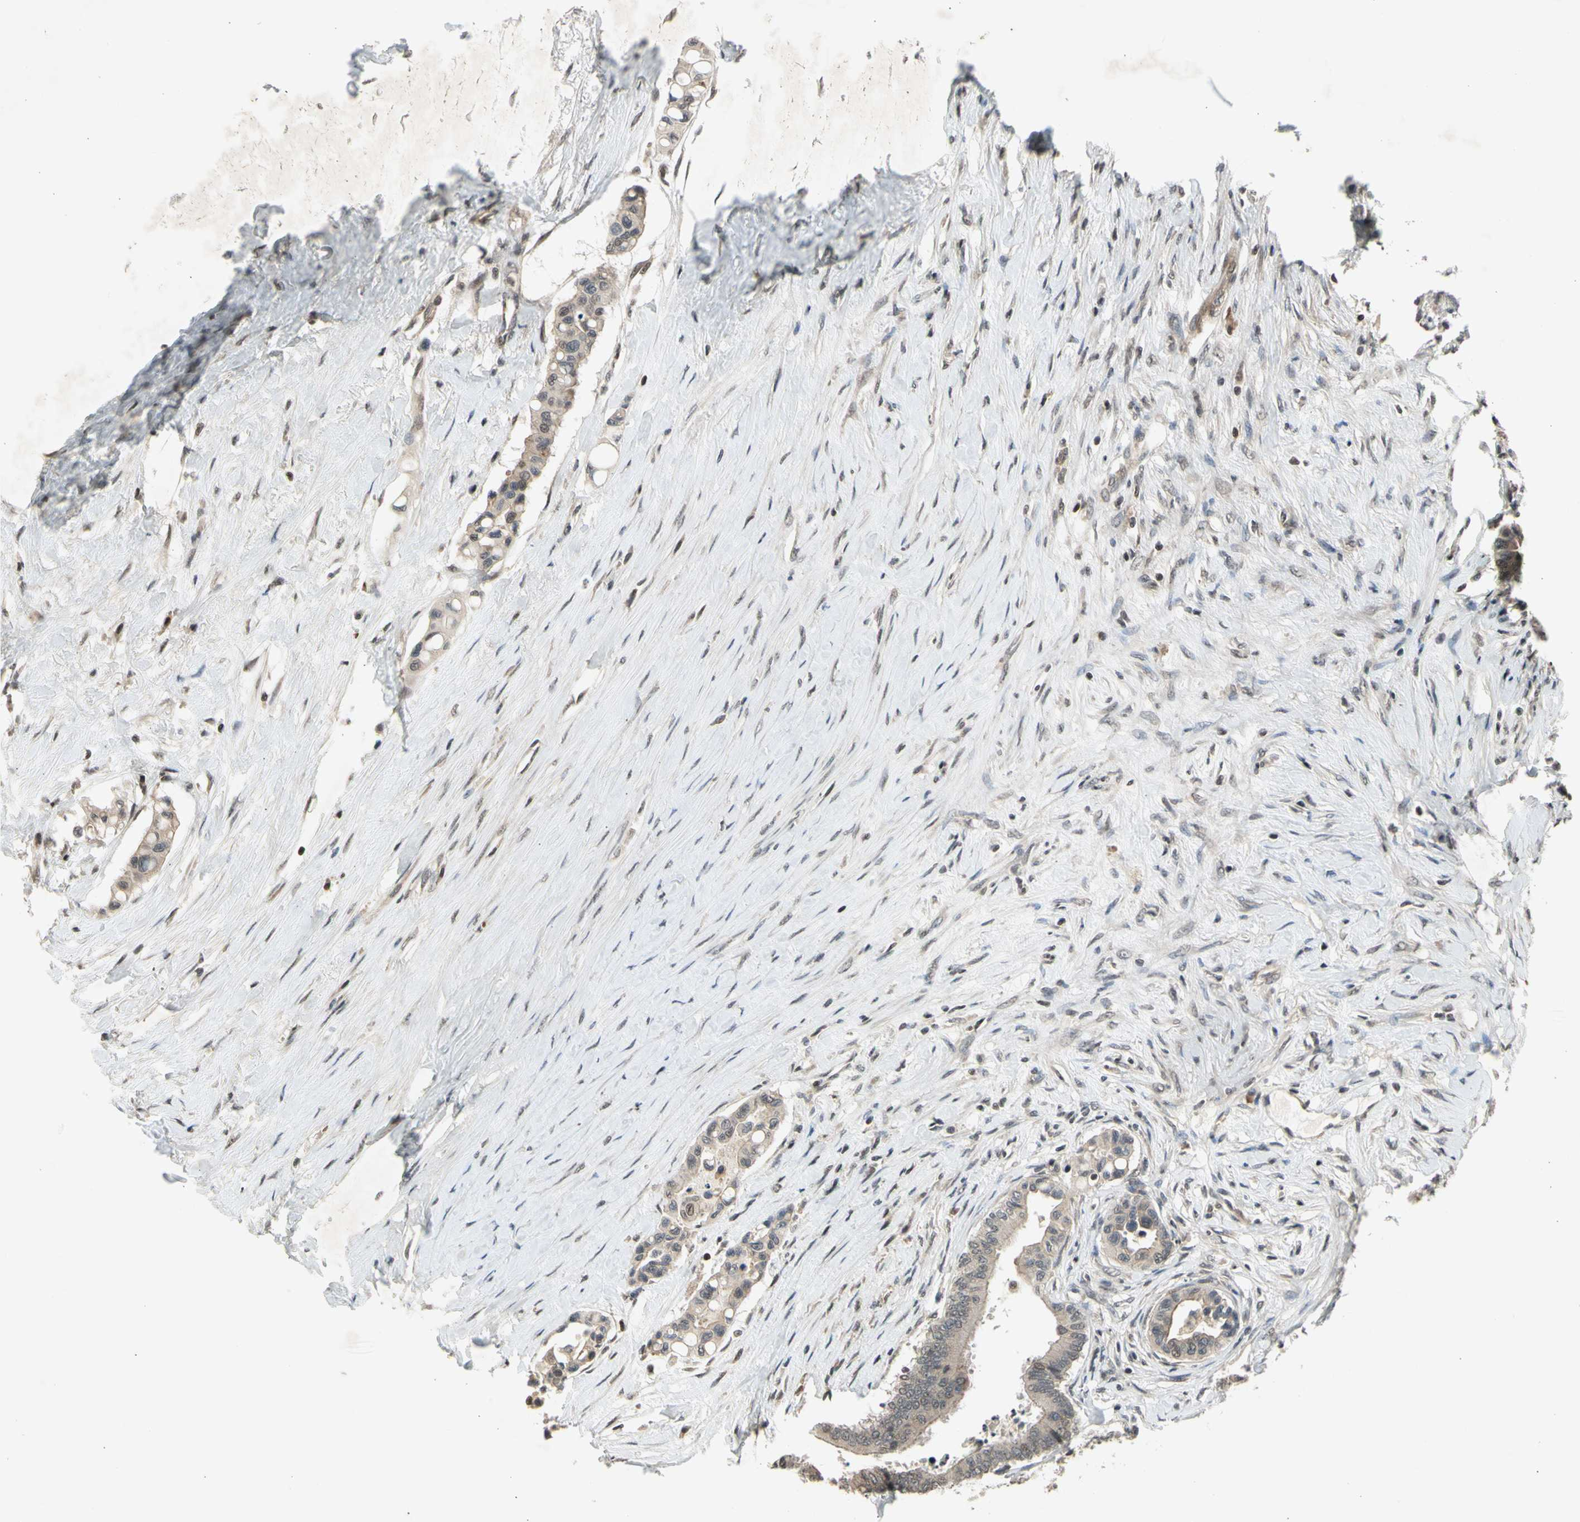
{"staining": {"intensity": "weak", "quantity": ">75%", "location": "cytoplasmic/membranous"}, "tissue": "colorectal cancer", "cell_type": "Tumor cells", "image_type": "cancer", "snomed": [{"axis": "morphology", "description": "Normal tissue, NOS"}, {"axis": "morphology", "description": "Adenocarcinoma, NOS"}, {"axis": "topography", "description": "Colon"}], "caption": "Protein staining demonstrates weak cytoplasmic/membranous positivity in about >75% of tumor cells in colorectal cancer.", "gene": "EFNB2", "patient": {"sex": "male", "age": 82}}